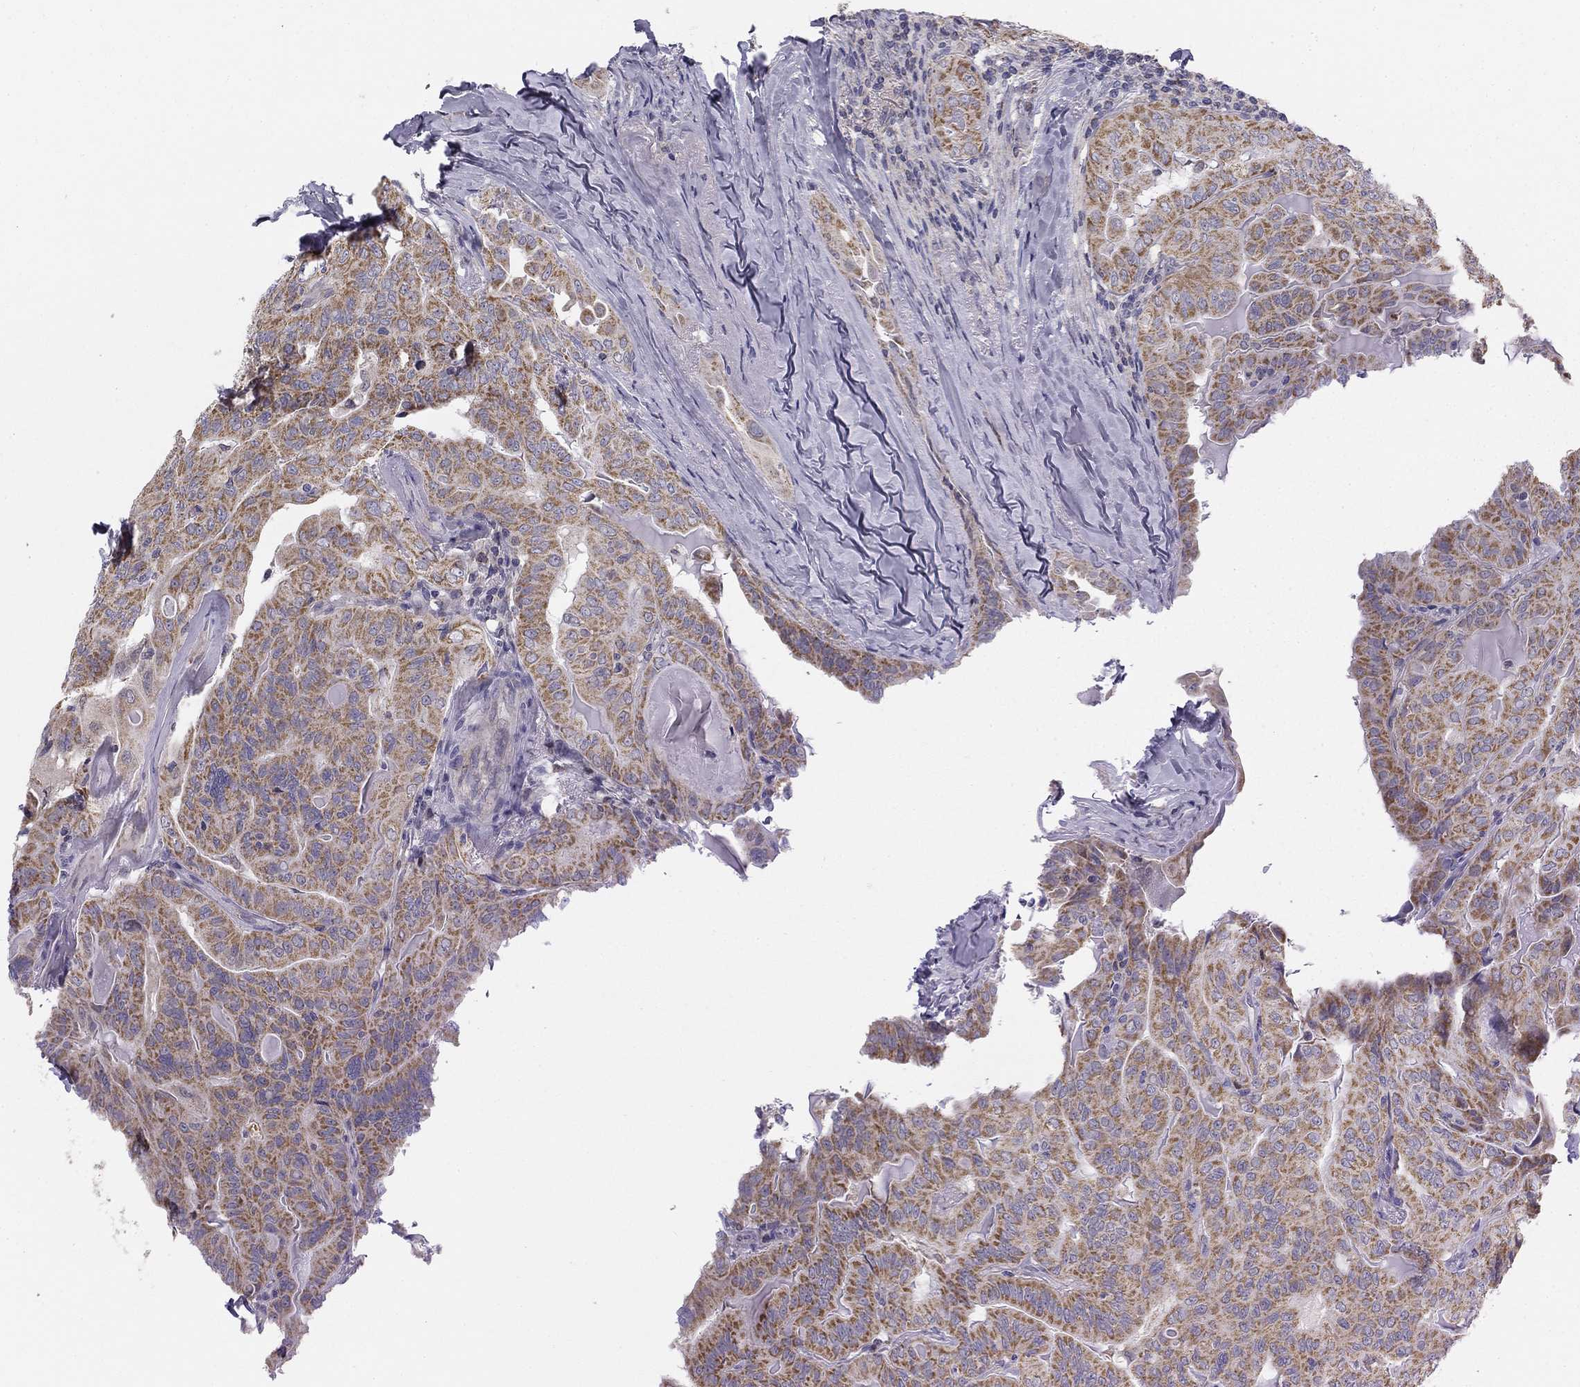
{"staining": {"intensity": "moderate", "quantity": ">75%", "location": "cytoplasmic/membranous"}, "tissue": "thyroid cancer", "cell_type": "Tumor cells", "image_type": "cancer", "snomed": [{"axis": "morphology", "description": "Papillary adenocarcinoma, NOS"}, {"axis": "topography", "description": "Thyroid gland"}], "caption": "Immunohistochemistry photomicrograph of human thyroid cancer stained for a protein (brown), which reveals medium levels of moderate cytoplasmic/membranous staining in about >75% of tumor cells.", "gene": "SLC2A9", "patient": {"sex": "female", "age": 68}}